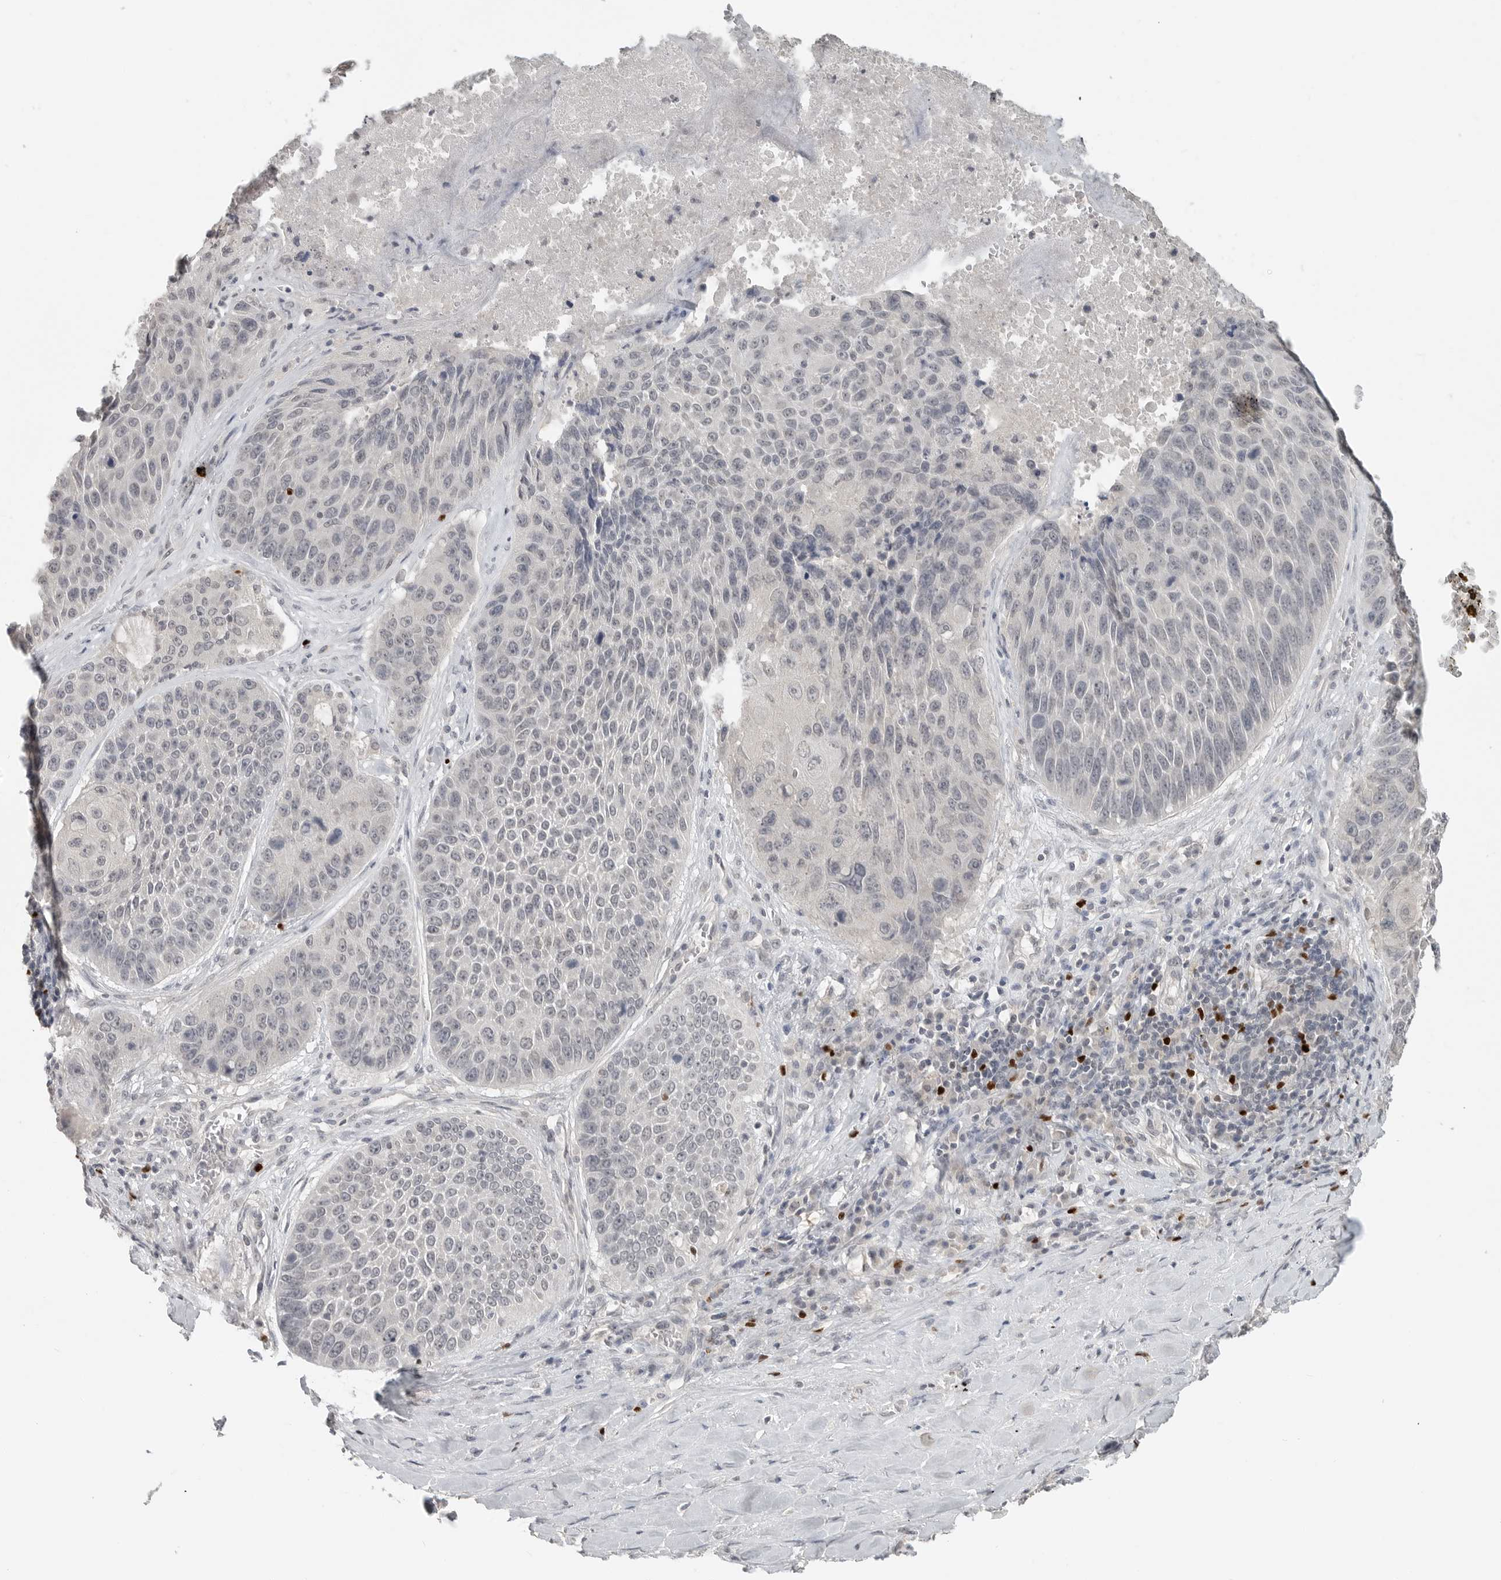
{"staining": {"intensity": "negative", "quantity": "none", "location": "none"}, "tissue": "lung cancer", "cell_type": "Tumor cells", "image_type": "cancer", "snomed": [{"axis": "morphology", "description": "Squamous cell carcinoma, NOS"}, {"axis": "topography", "description": "Lung"}], "caption": "The image exhibits no staining of tumor cells in lung cancer. Brightfield microscopy of immunohistochemistry stained with DAB (3,3'-diaminobenzidine) (brown) and hematoxylin (blue), captured at high magnification.", "gene": "FOXP3", "patient": {"sex": "male", "age": 61}}